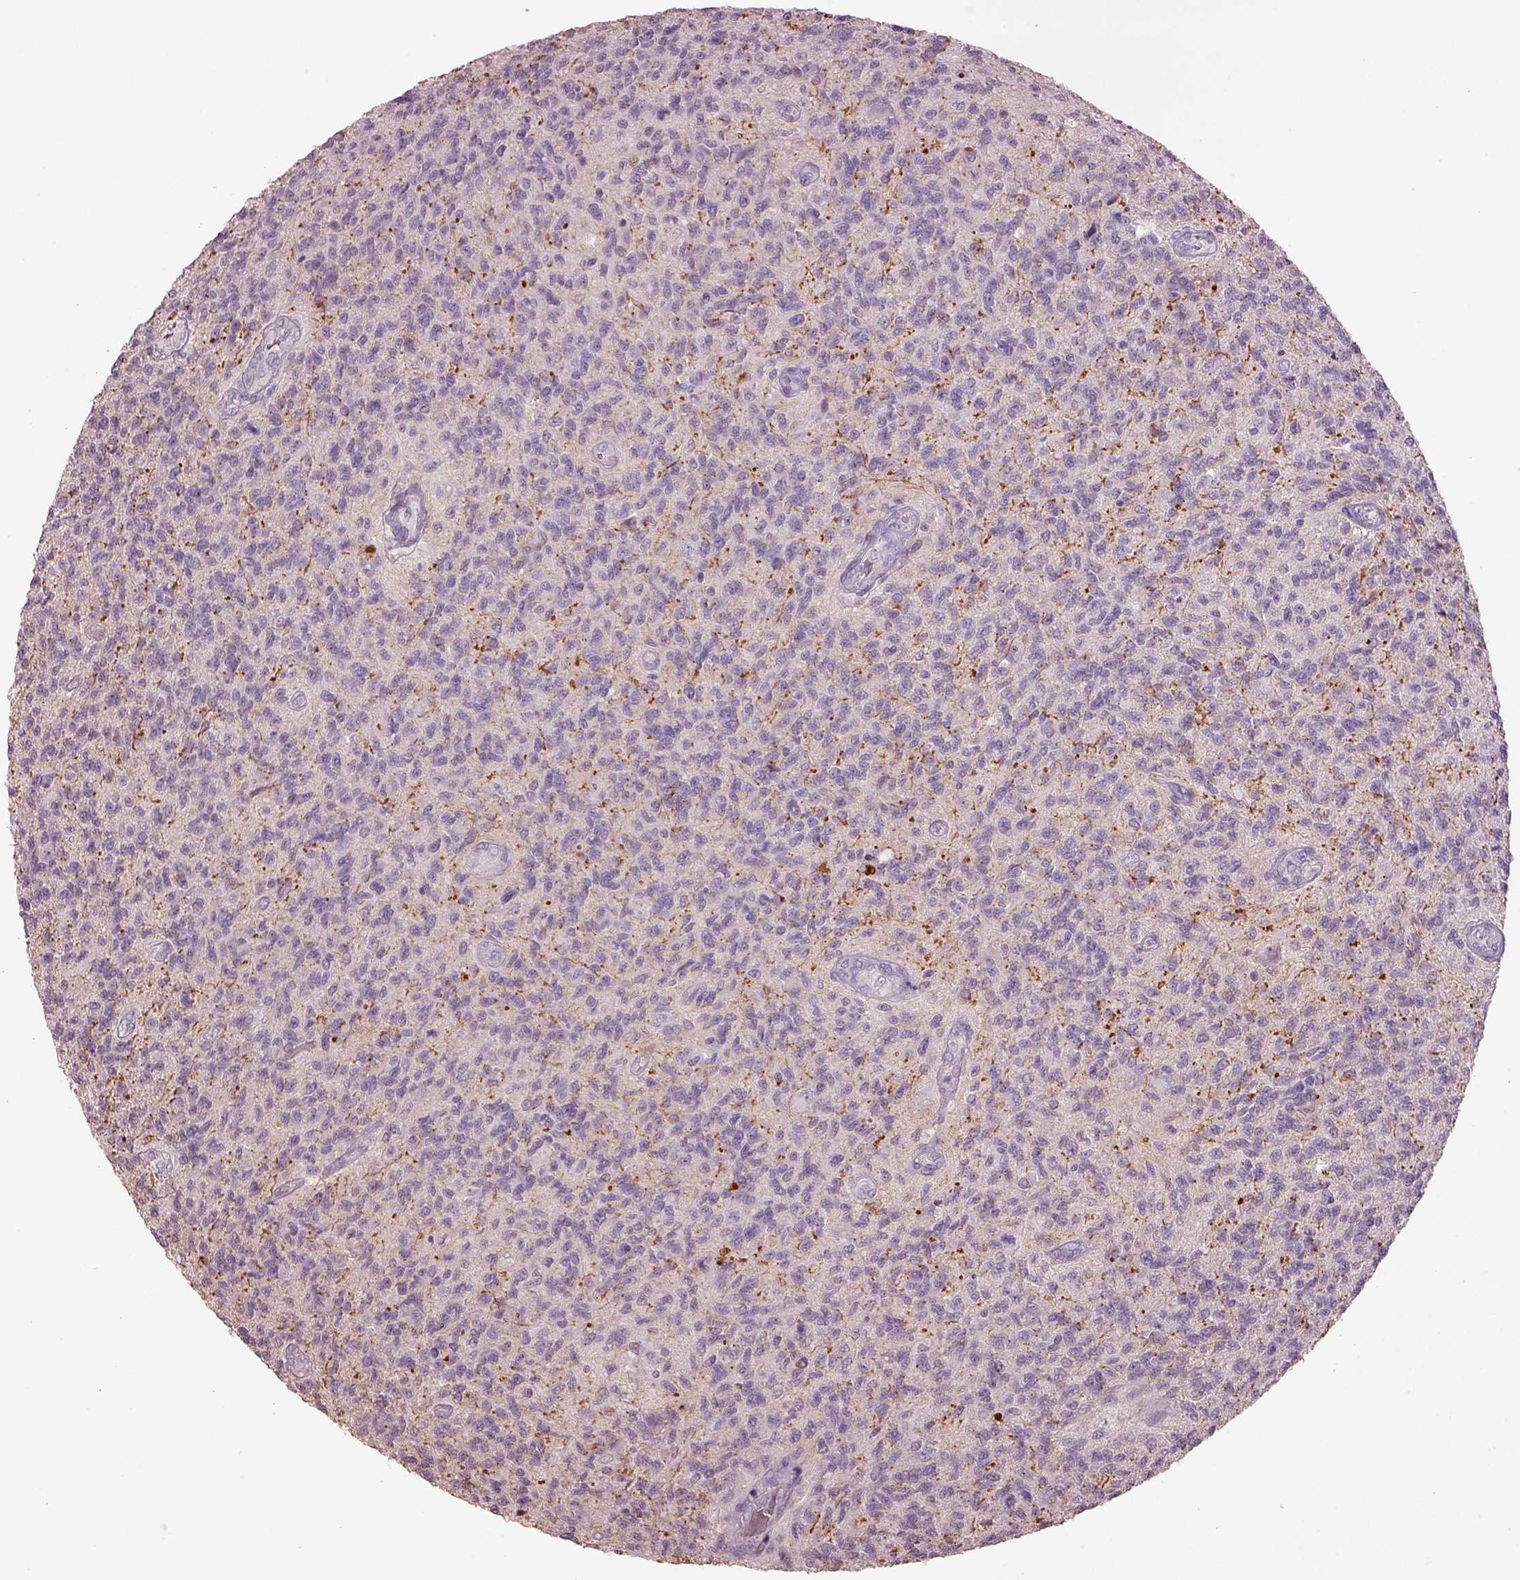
{"staining": {"intensity": "negative", "quantity": "none", "location": "none"}, "tissue": "glioma", "cell_type": "Tumor cells", "image_type": "cancer", "snomed": [{"axis": "morphology", "description": "Glioma, malignant, High grade"}, {"axis": "topography", "description": "Brain"}], "caption": "Histopathology image shows no significant protein expression in tumor cells of malignant glioma (high-grade).", "gene": "KCNIP3", "patient": {"sex": "male", "age": 56}}